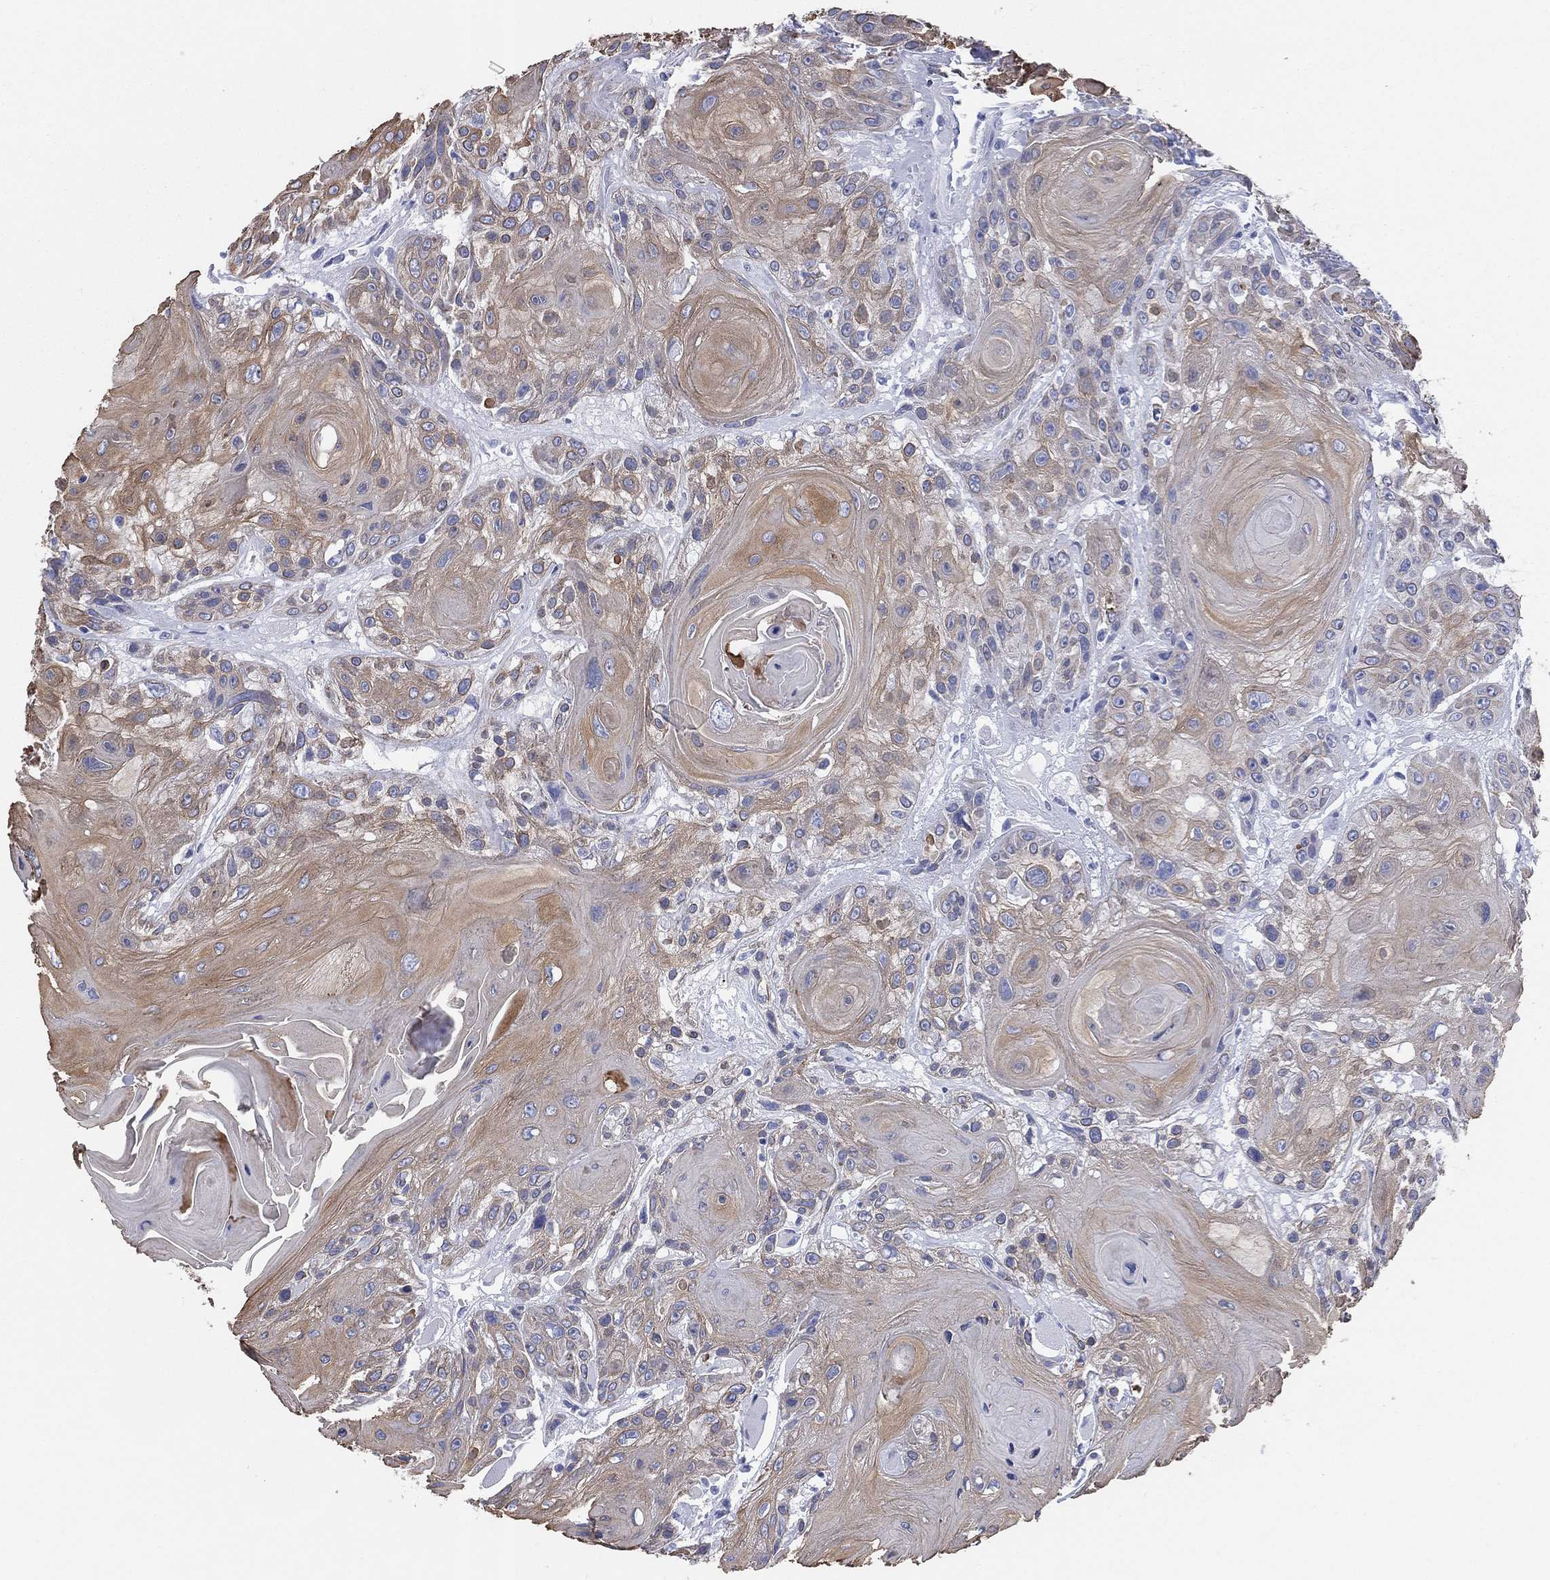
{"staining": {"intensity": "moderate", "quantity": ">75%", "location": "cytoplasmic/membranous"}, "tissue": "head and neck cancer", "cell_type": "Tumor cells", "image_type": "cancer", "snomed": [{"axis": "morphology", "description": "Squamous cell carcinoma, NOS"}, {"axis": "topography", "description": "Head-Neck"}], "caption": "DAB immunohistochemical staining of human head and neck squamous cell carcinoma exhibits moderate cytoplasmic/membranous protein positivity in approximately >75% of tumor cells. Immunohistochemistry stains the protein of interest in brown and the nuclei are stained blue.", "gene": "CD79A", "patient": {"sex": "female", "age": 59}}